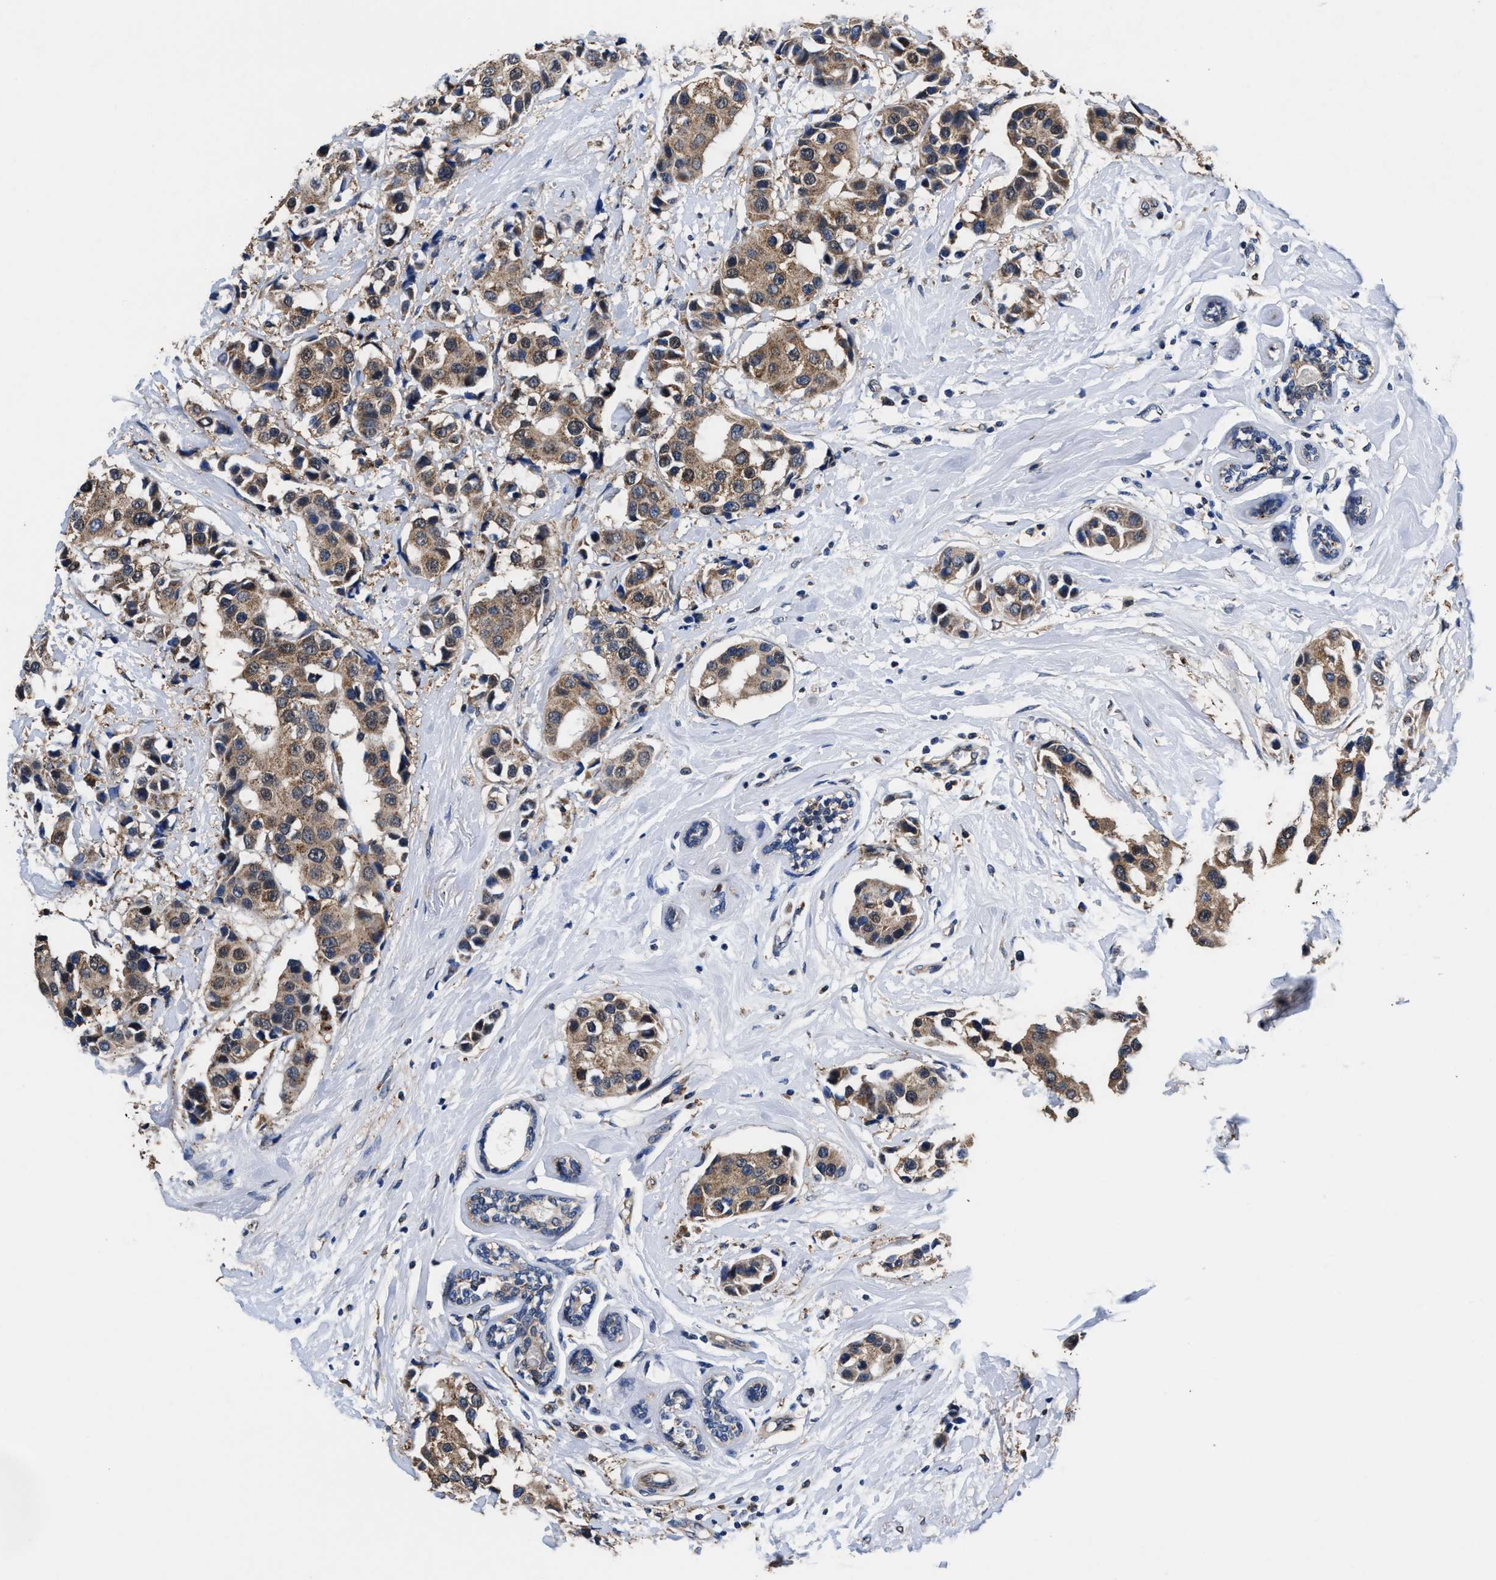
{"staining": {"intensity": "weak", "quantity": ">75%", "location": "cytoplasmic/membranous"}, "tissue": "breast cancer", "cell_type": "Tumor cells", "image_type": "cancer", "snomed": [{"axis": "morphology", "description": "Normal tissue, NOS"}, {"axis": "morphology", "description": "Duct carcinoma"}, {"axis": "topography", "description": "Breast"}], "caption": "High-power microscopy captured an immunohistochemistry (IHC) photomicrograph of breast cancer (invasive ductal carcinoma), revealing weak cytoplasmic/membranous staining in about >75% of tumor cells.", "gene": "ACLY", "patient": {"sex": "female", "age": 39}}